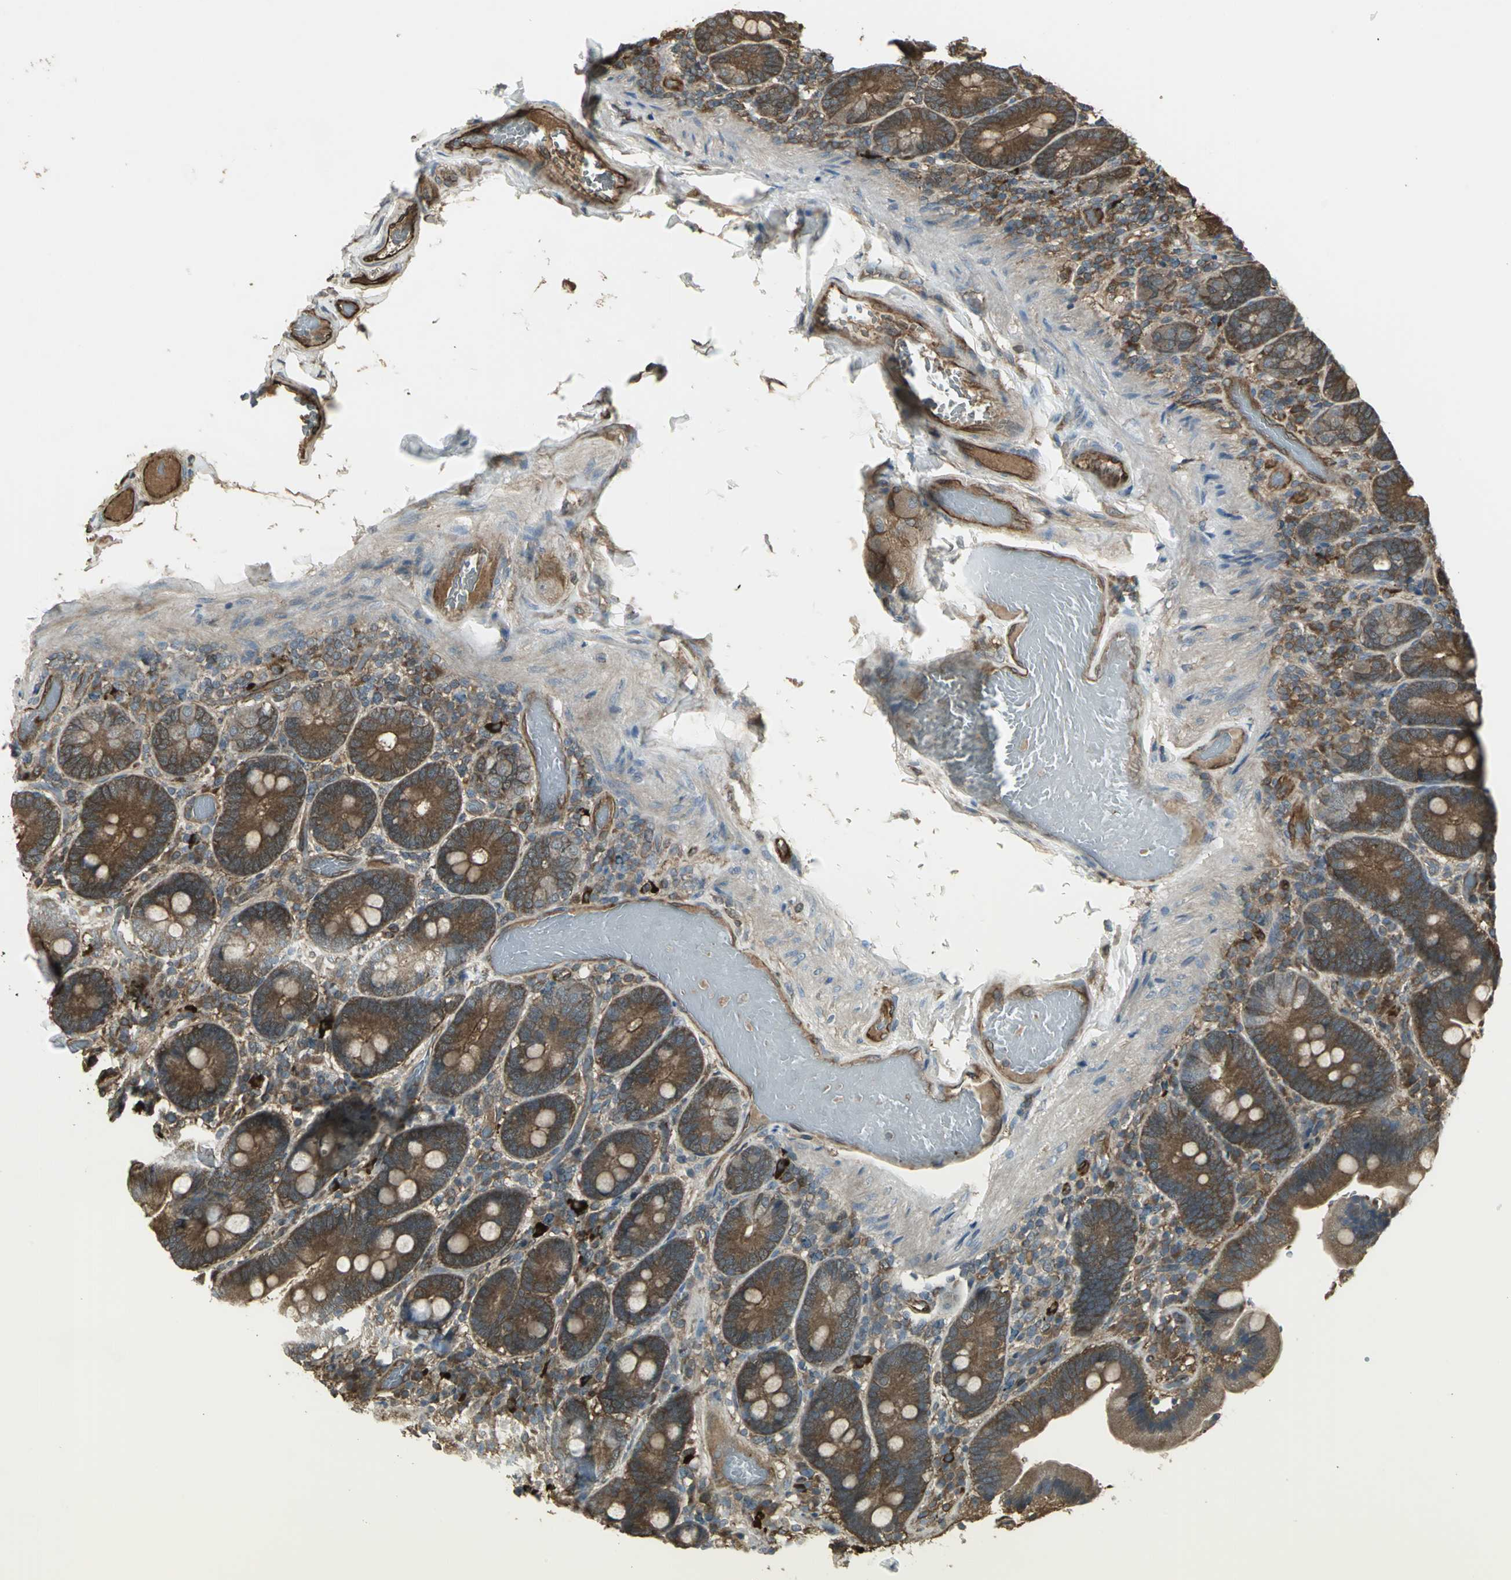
{"staining": {"intensity": "strong", "quantity": ">75%", "location": "cytoplasmic/membranous"}, "tissue": "duodenum", "cell_type": "Glandular cells", "image_type": "normal", "snomed": [{"axis": "morphology", "description": "Normal tissue, NOS"}, {"axis": "topography", "description": "Duodenum"}], "caption": "Brown immunohistochemical staining in unremarkable human duodenum exhibits strong cytoplasmic/membranous staining in about >75% of glandular cells.", "gene": "PRXL2B", "patient": {"sex": "male", "age": 66}}